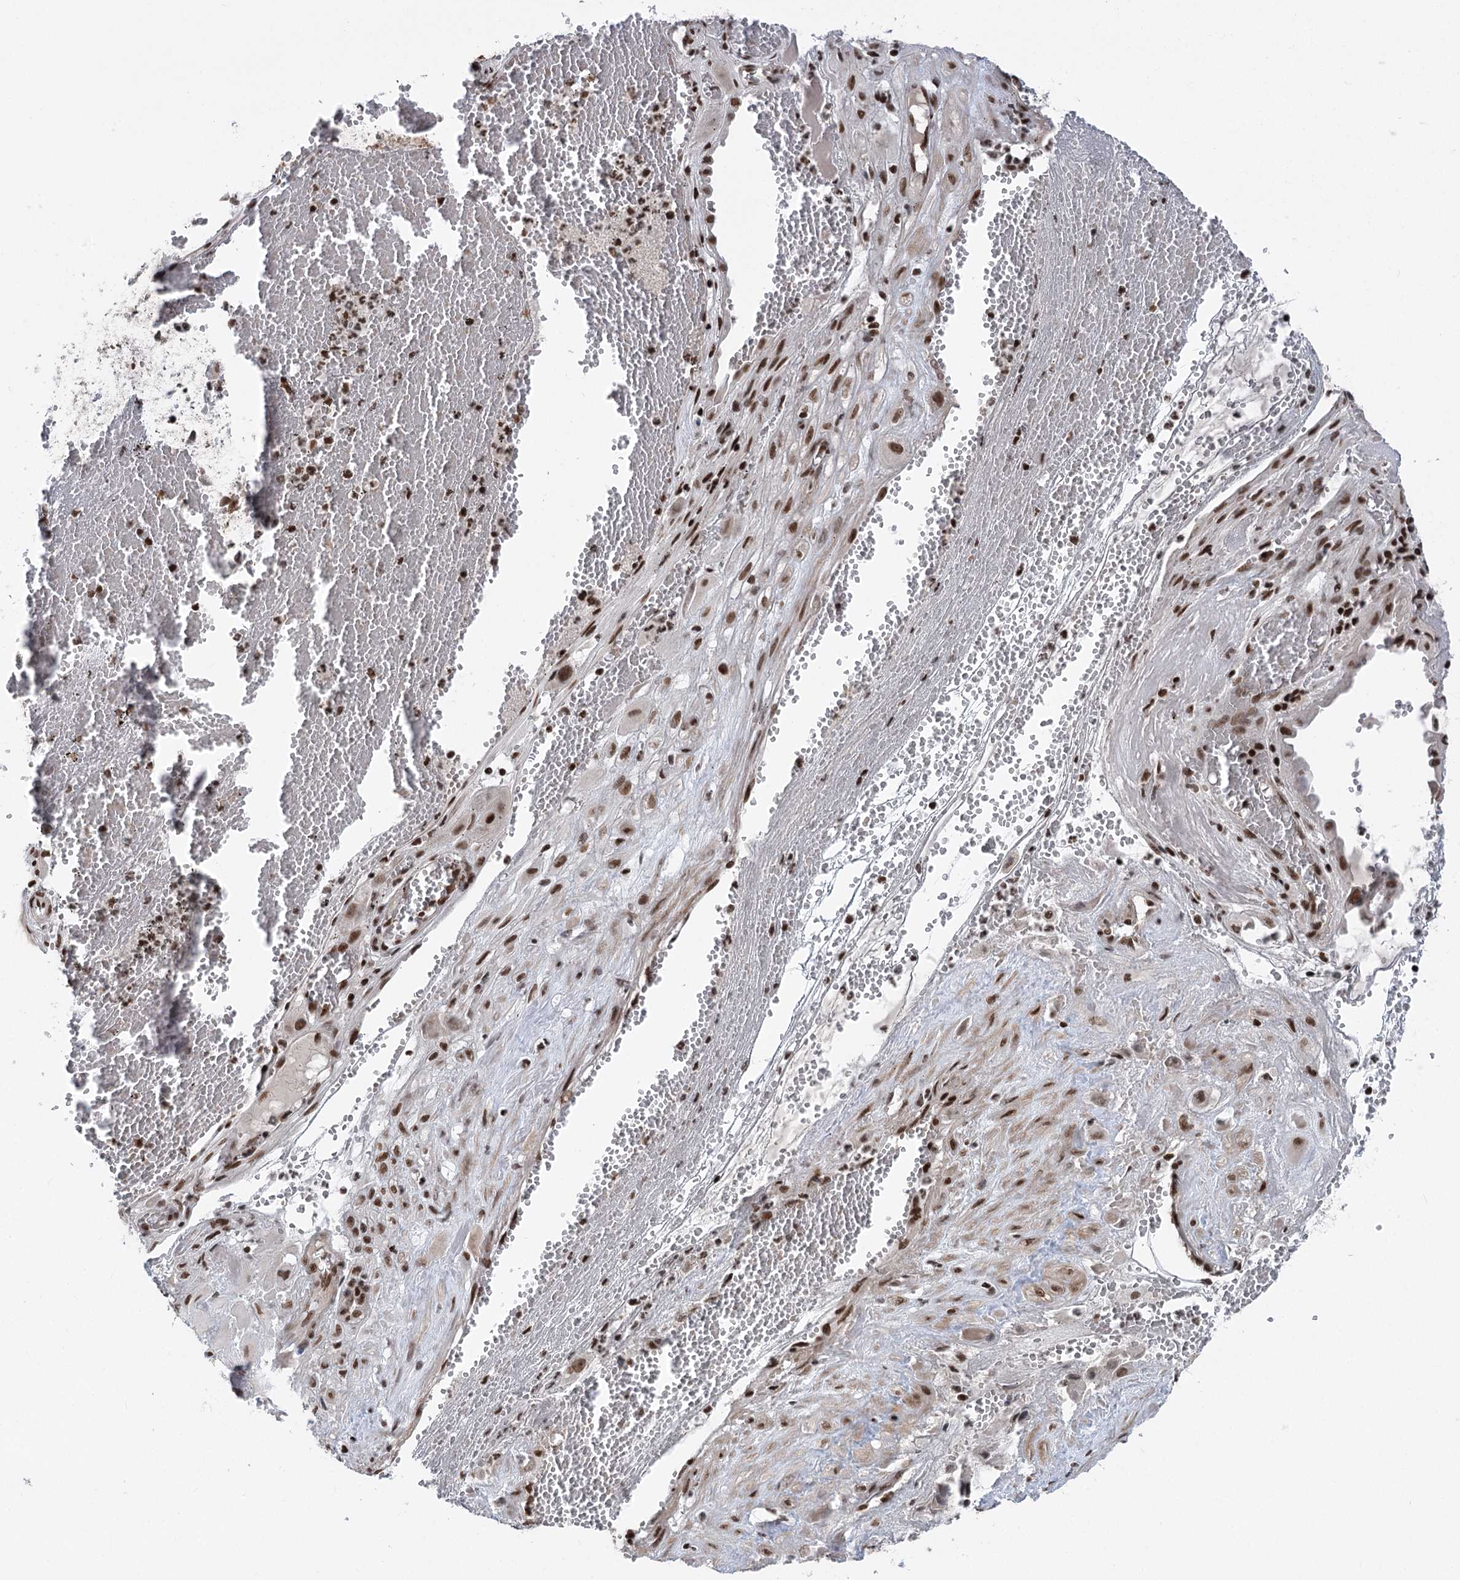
{"staining": {"intensity": "moderate", "quantity": ">75%", "location": "nuclear"}, "tissue": "cervical cancer", "cell_type": "Tumor cells", "image_type": "cancer", "snomed": [{"axis": "morphology", "description": "Squamous cell carcinoma, NOS"}, {"axis": "topography", "description": "Cervix"}], "caption": "Immunohistochemical staining of human cervical cancer displays moderate nuclear protein staining in about >75% of tumor cells.", "gene": "CGGBP1", "patient": {"sex": "female", "age": 34}}